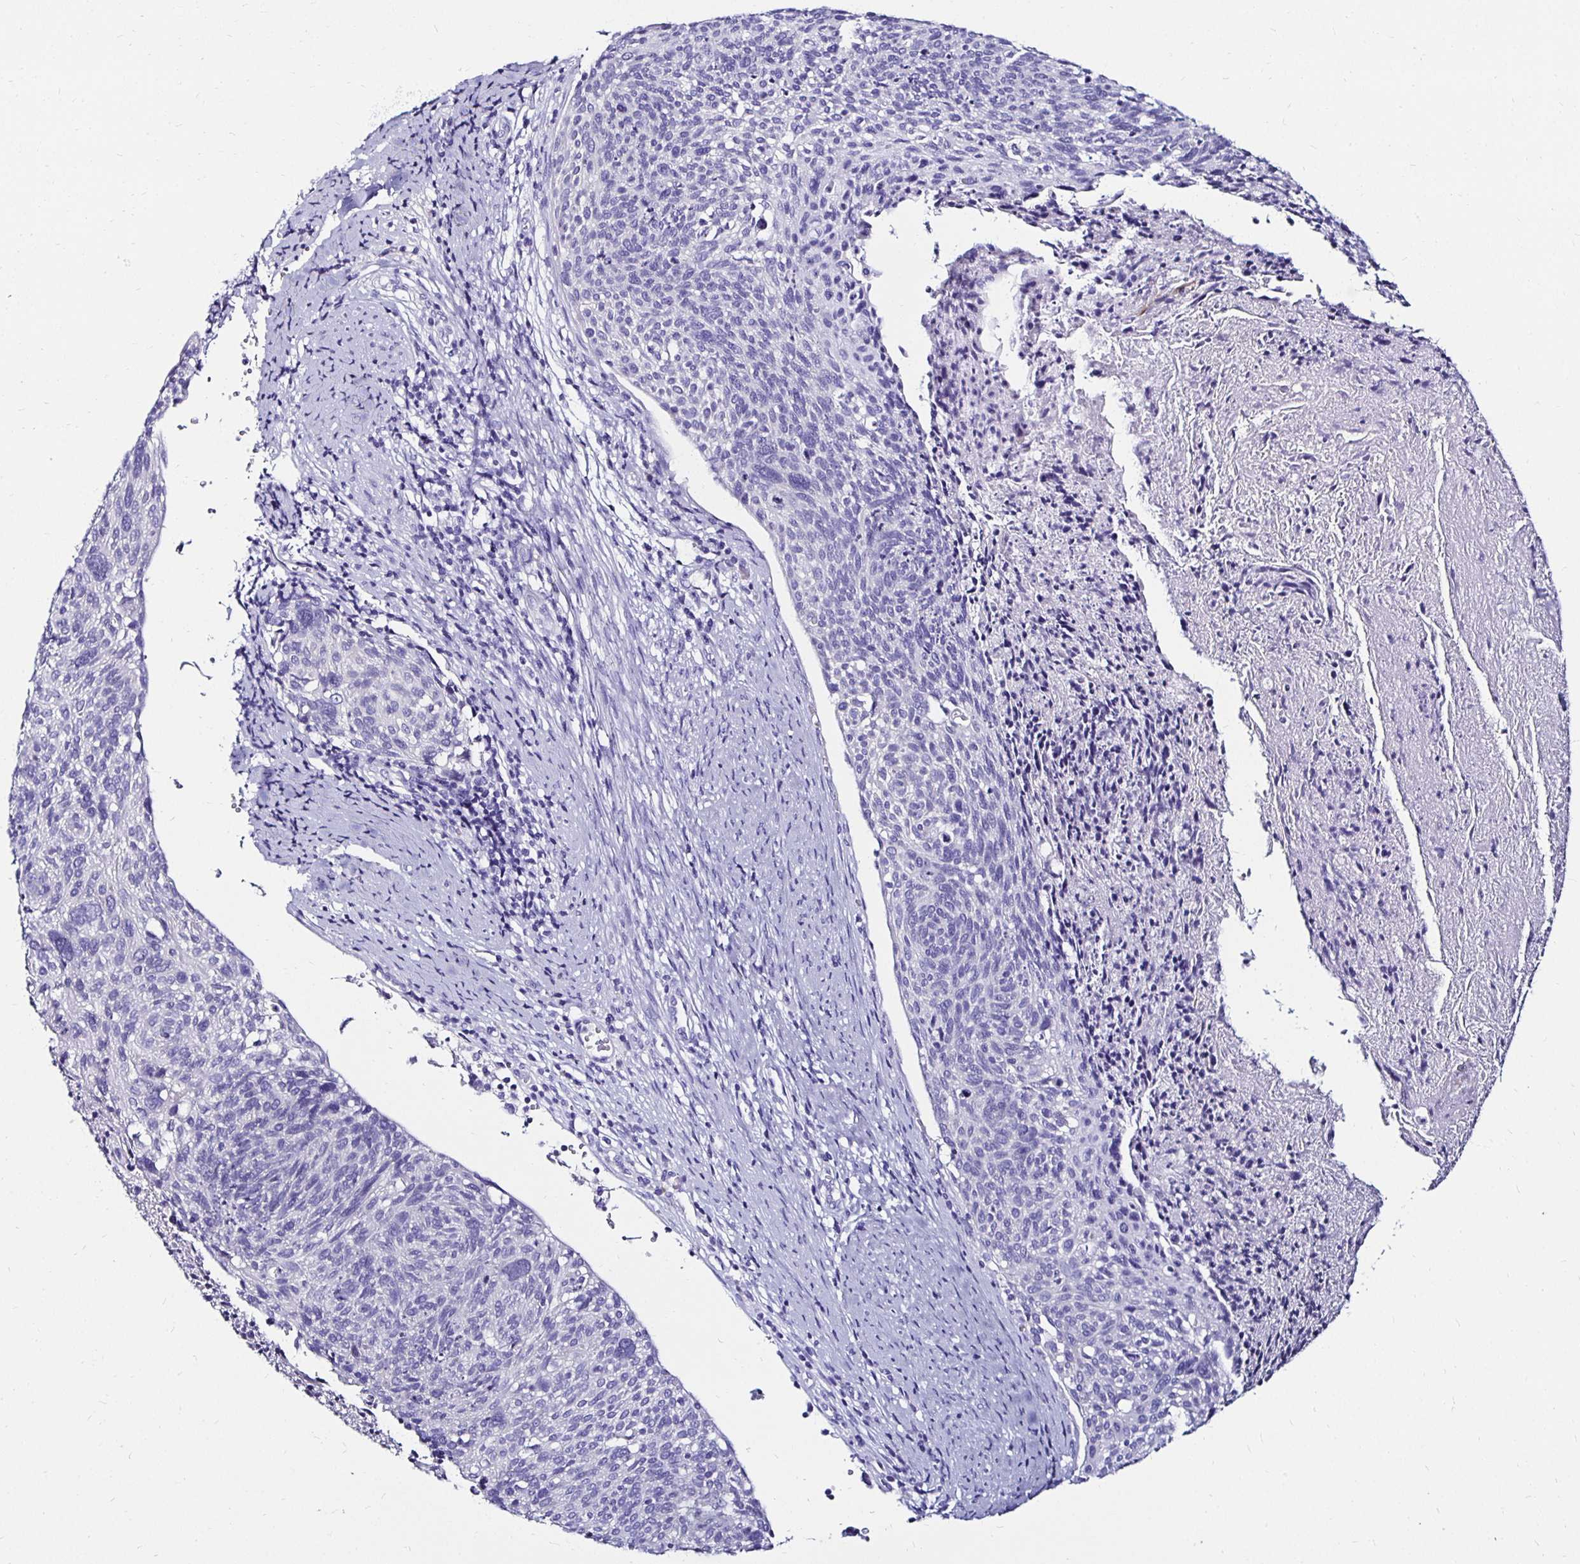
{"staining": {"intensity": "negative", "quantity": "none", "location": "none"}, "tissue": "cervical cancer", "cell_type": "Tumor cells", "image_type": "cancer", "snomed": [{"axis": "morphology", "description": "Squamous cell carcinoma, NOS"}, {"axis": "topography", "description": "Cervix"}], "caption": "Tumor cells are negative for brown protein staining in cervical cancer. (Immunohistochemistry (ihc), brightfield microscopy, high magnification).", "gene": "KCNT1", "patient": {"sex": "female", "age": 49}}